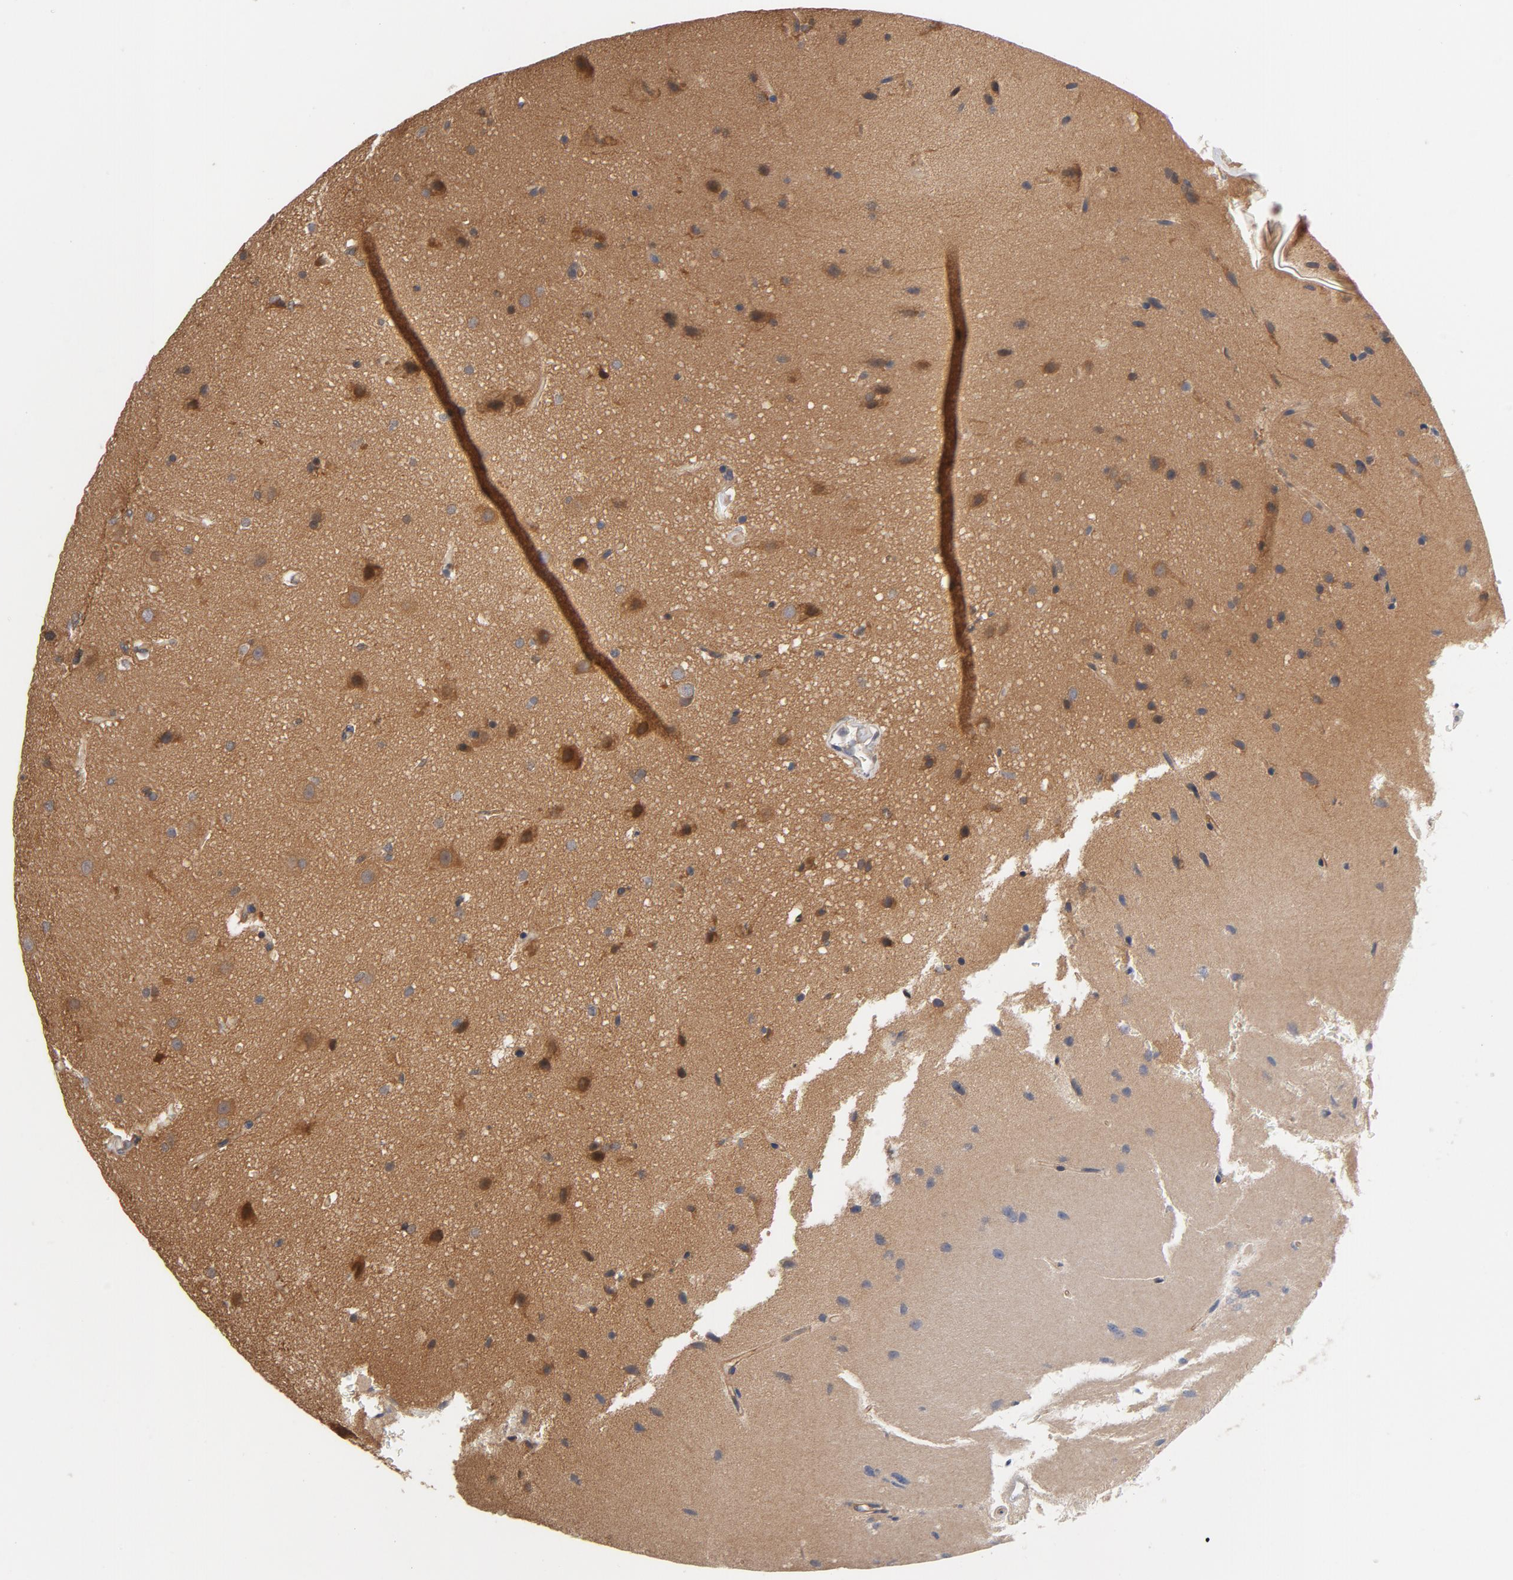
{"staining": {"intensity": "strong", "quantity": "25%-75%", "location": "cytoplasmic/membranous"}, "tissue": "glioma", "cell_type": "Tumor cells", "image_type": "cancer", "snomed": [{"axis": "morphology", "description": "Glioma, malignant, Low grade"}, {"axis": "topography", "description": "Cerebral cortex"}], "caption": "Glioma stained for a protein displays strong cytoplasmic/membranous positivity in tumor cells.", "gene": "PITPNM2", "patient": {"sex": "female", "age": 47}}